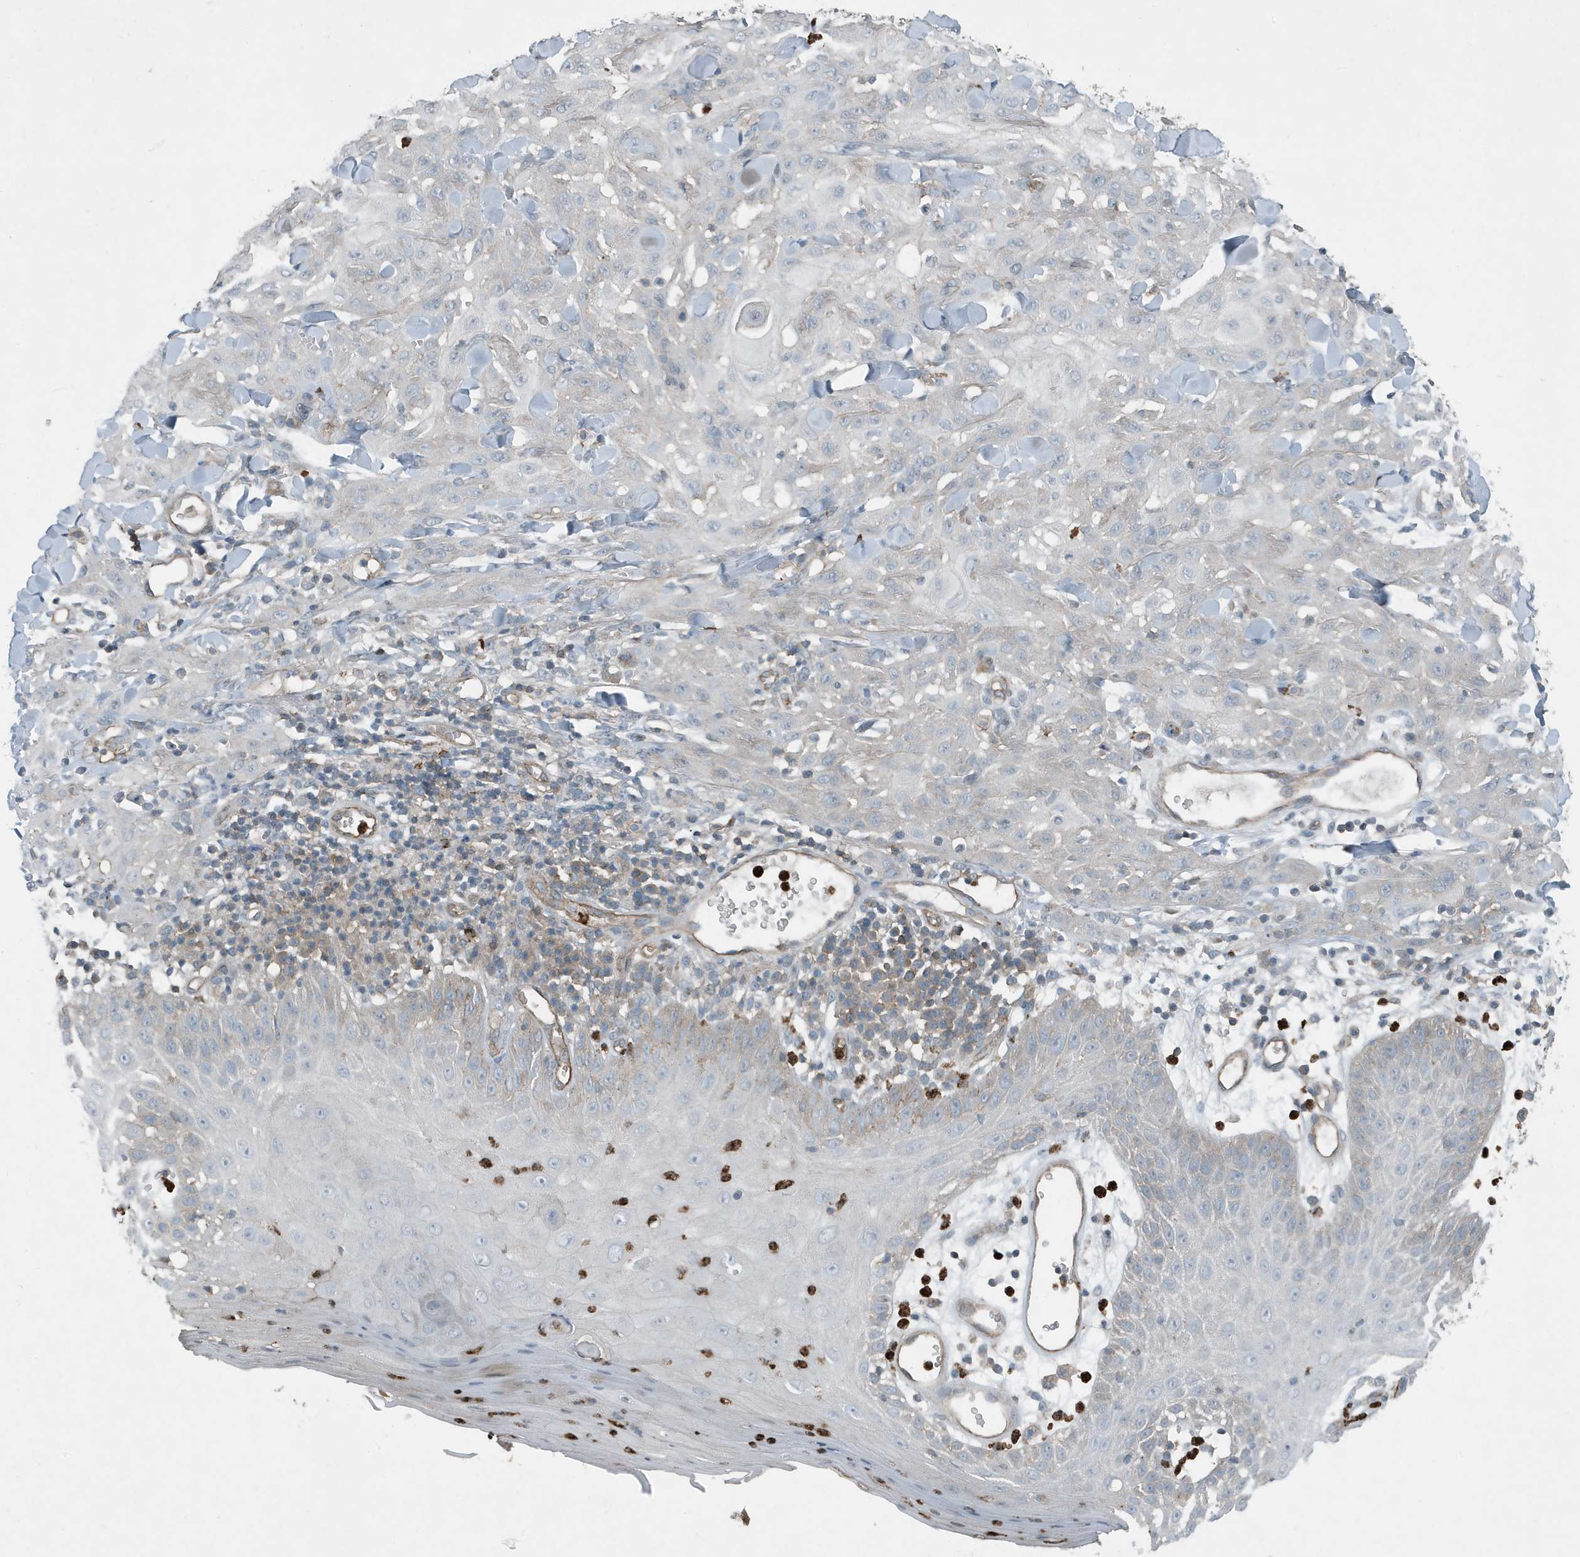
{"staining": {"intensity": "negative", "quantity": "none", "location": "none"}, "tissue": "skin cancer", "cell_type": "Tumor cells", "image_type": "cancer", "snomed": [{"axis": "morphology", "description": "Squamous cell carcinoma, NOS"}, {"axis": "topography", "description": "Skin"}], "caption": "This is a photomicrograph of immunohistochemistry staining of skin cancer (squamous cell carcinoma), which shows no staining in tumor cells.", "gene": "DAPP1", "patient": {"sex": "male", "age": 24}}